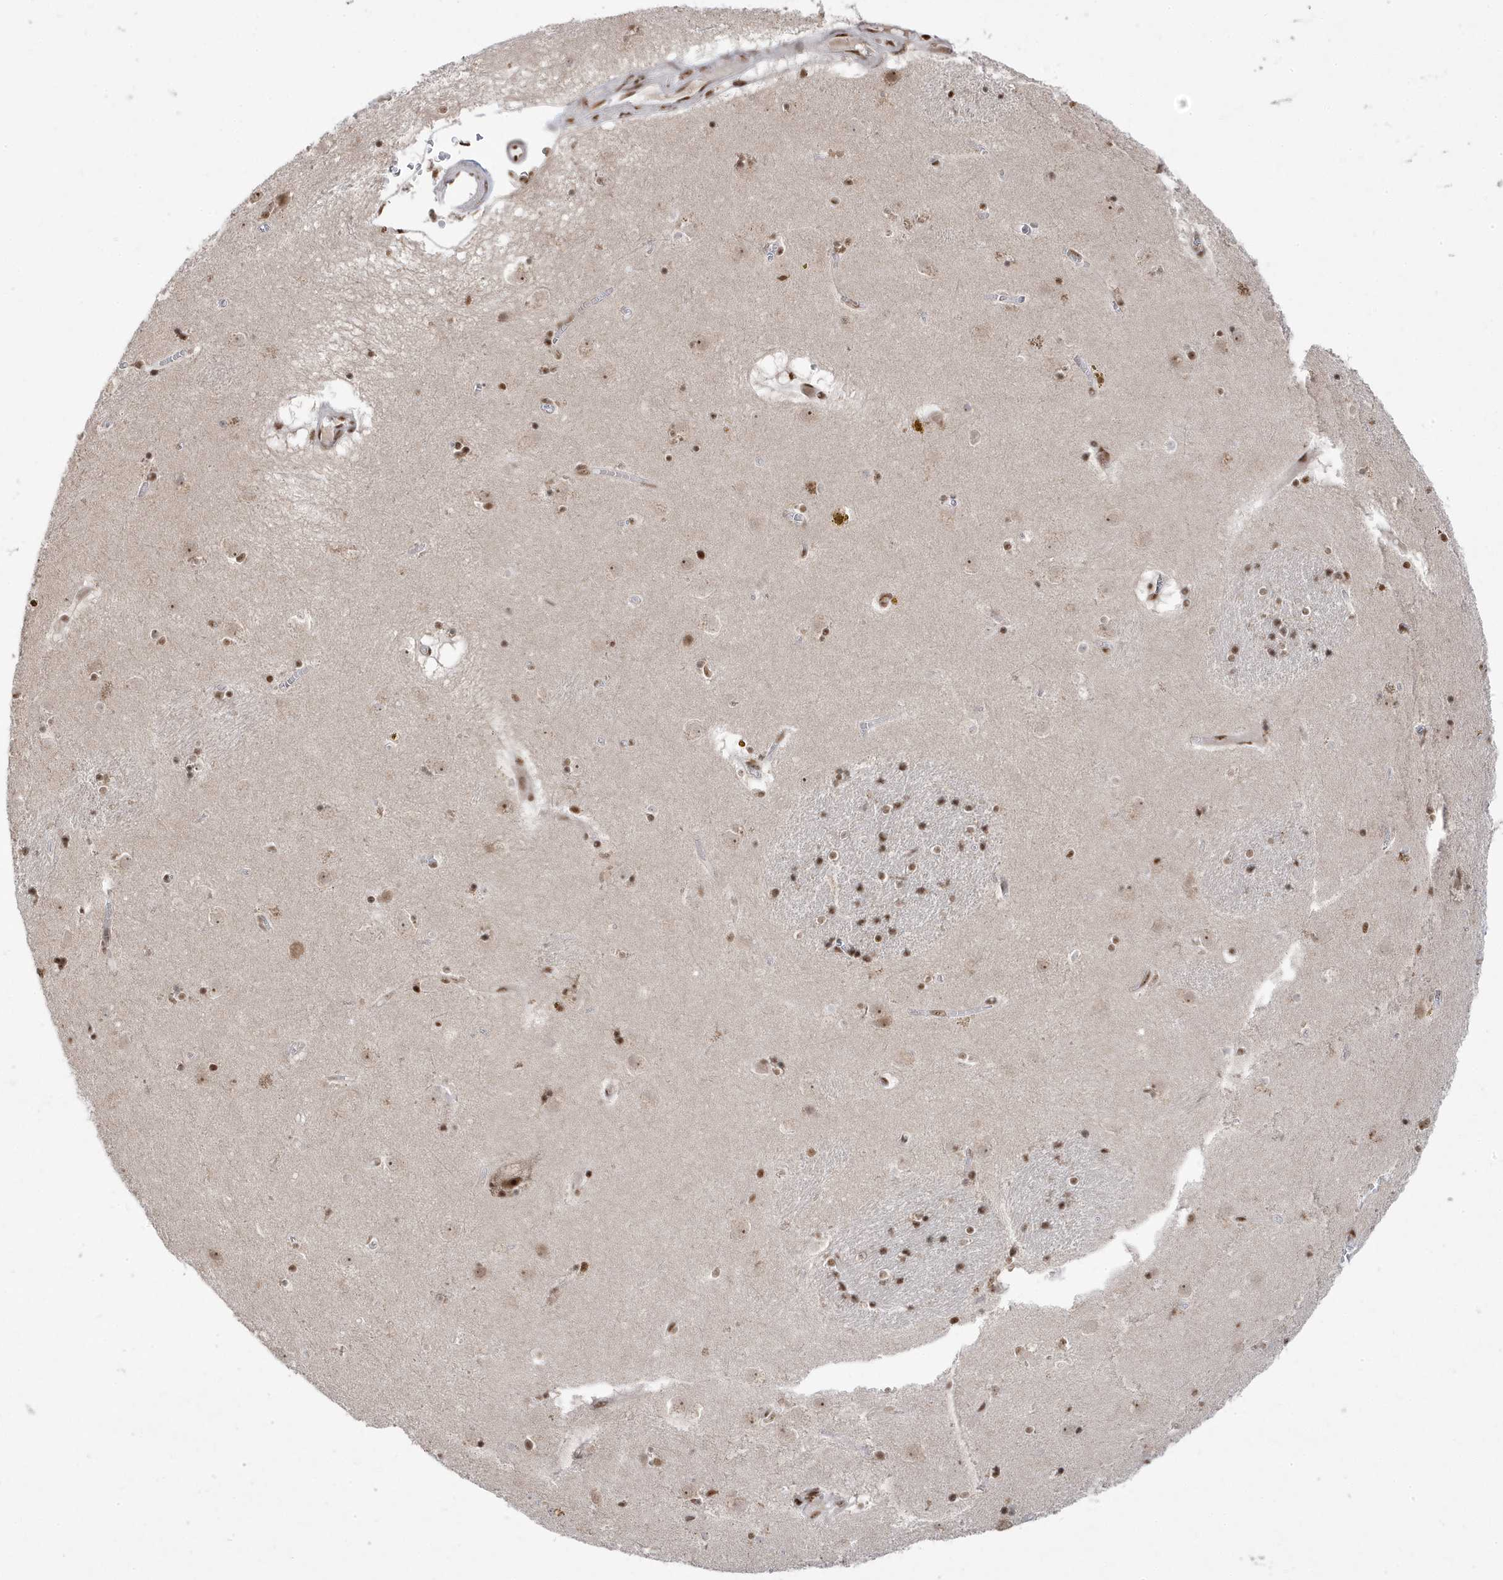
{"staining": {"intensity": "moderate", "quantity": "25%-75%", "location": "nuclear"}, "tissue": "caudate", "cell_type": "Glial cells", "image_type": "normal", "snomed": [{"axis": "morphology", "description": "Normal tissue, NOS"}, {"axis": "topography", "description": "Lateral ventricle wall"}], "caption": "A histopathology image of human caudate stained for a protein reveals moderate nuclear brown staining in glial cells.", "gene": "MTREX", "patient": {"sex": "male", "age": 70}}